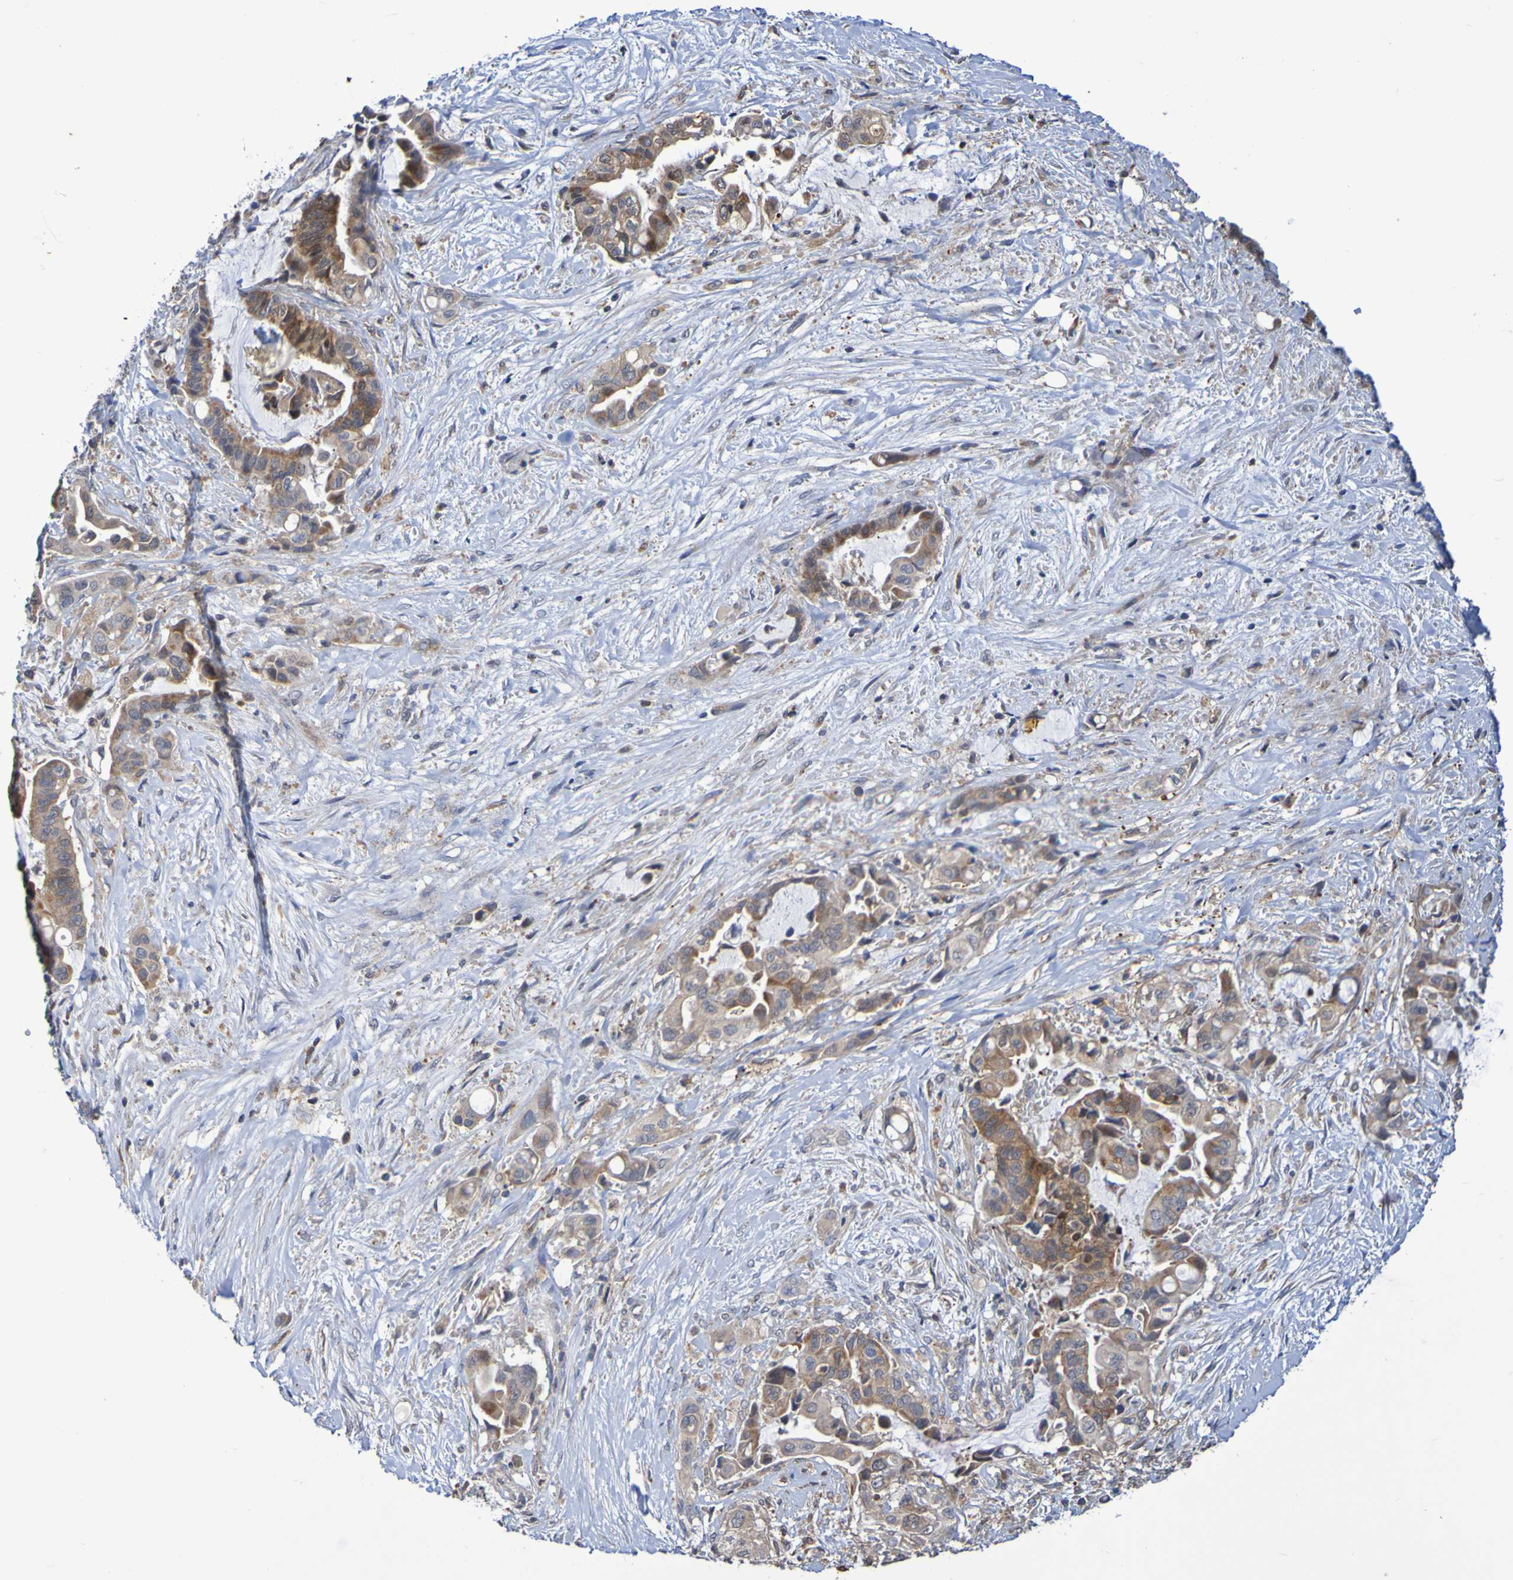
{"staining": {"intensity": "moderate", "quantity": ">75%", "location": "cytoplasmic/membranous"}, "tissue": "liver cancer", "cell_type": "Tumor cells", "image_type": "cancer", "snomed": [{"axis": "morphology", "description": "Cholangiocarcinoma"}, {"axis": "topography", "description": "Liver"}], "caption": "Moderate cytoplasmic/membranous protein staining is seen in about >75% of tumor cells in liver cholangiocarcinoma.", "gene": "C3orf18", "patient": {"sex": "female", "age": 61}}